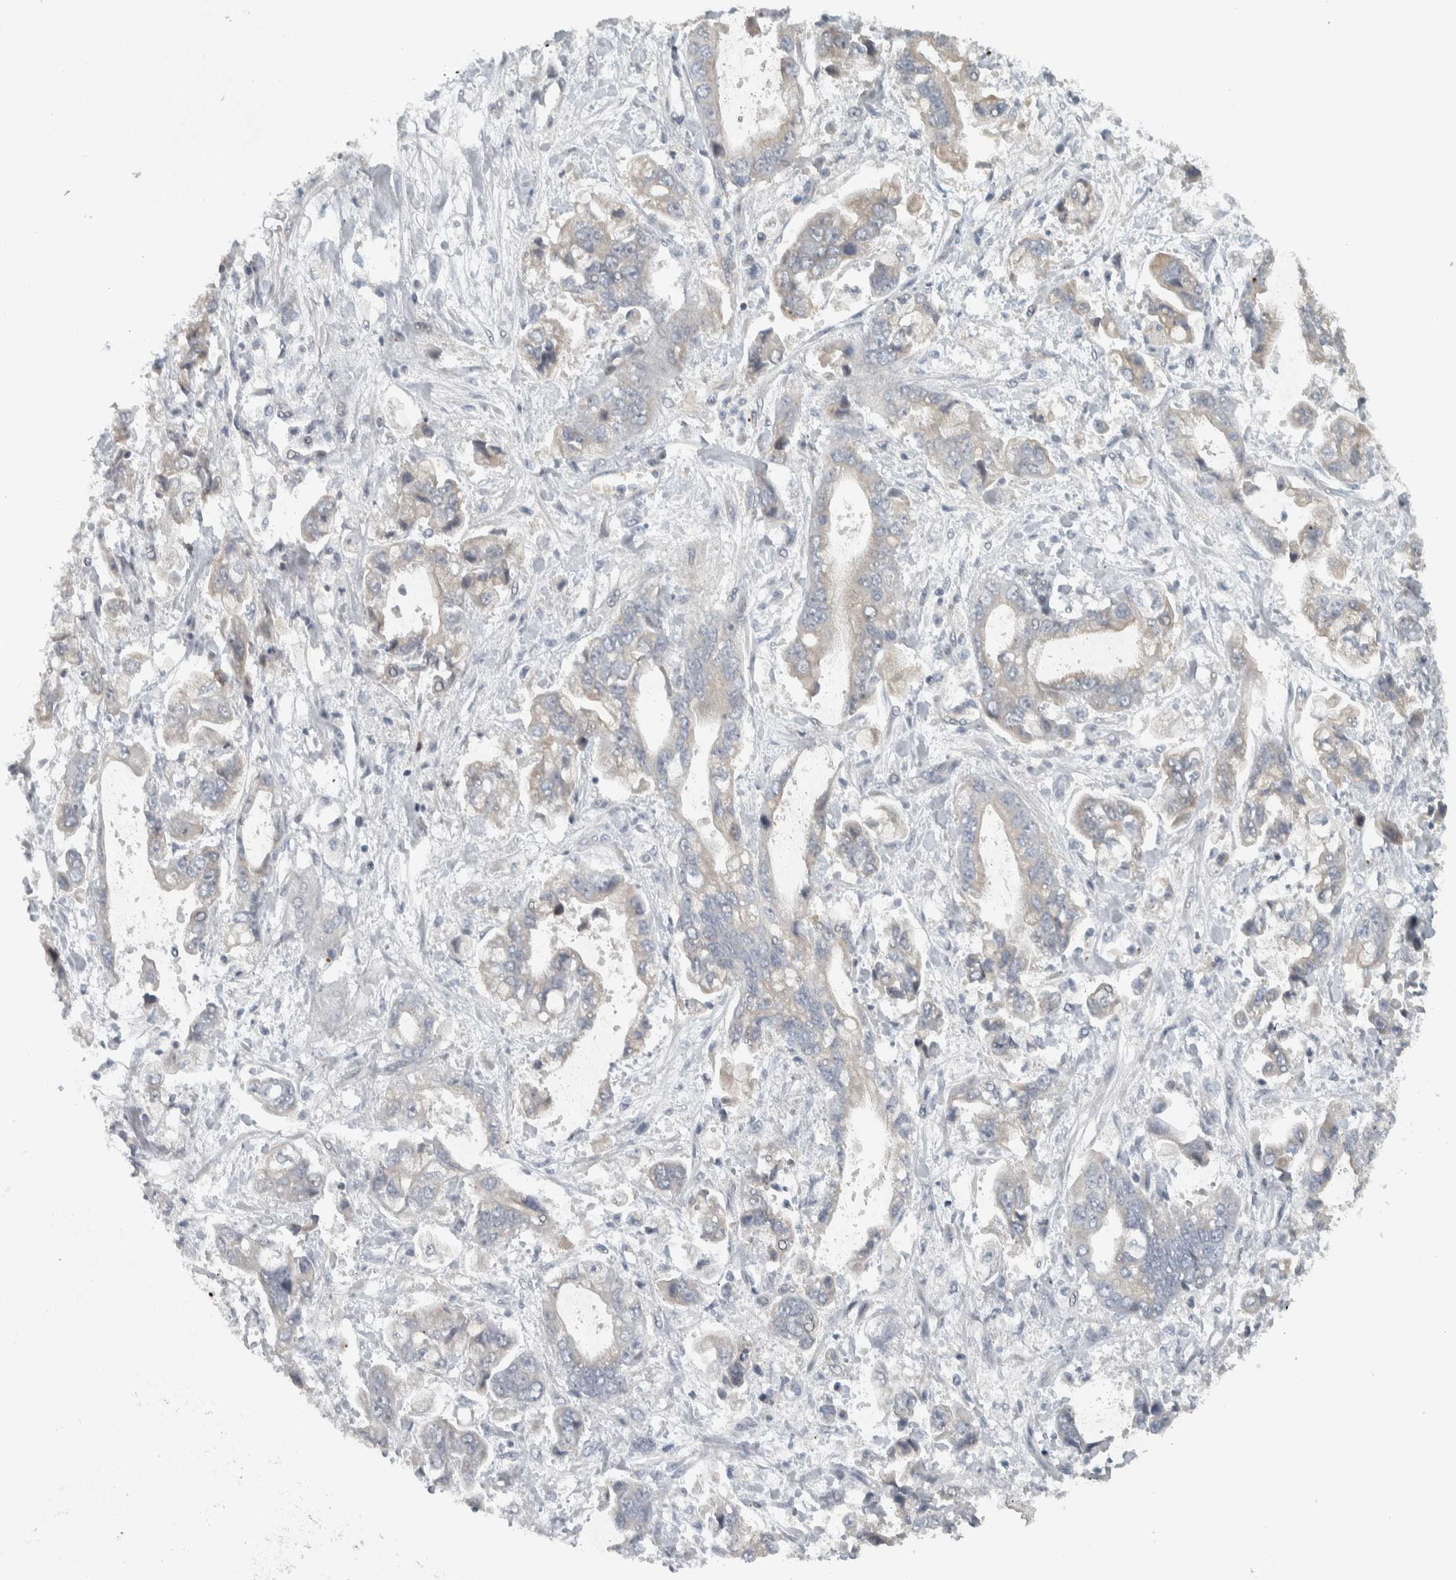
{"staining": {"intensity": "weak", "quantity": "<25%", "location": "cytoplasmic/membranous"}, "tissue": "stomach cancer", "cell_type": "Tumor cells", "image_type": "cancer", "snomed": [{"axis": "morphology", "description": "Normal tissue, NOS"}, {"axis": "morphology", "description": "Adenocarcinoma, NOS"}, {"axis": "topography", "description": "Stomach"}], "caption": "High power microscopy image of an IHC histopathology image of adenocarcinoma (stomach), revealing no significant staining in tumor cells.", "gene": "NAPG", "patient": {"sex": "male", "age": 62}}